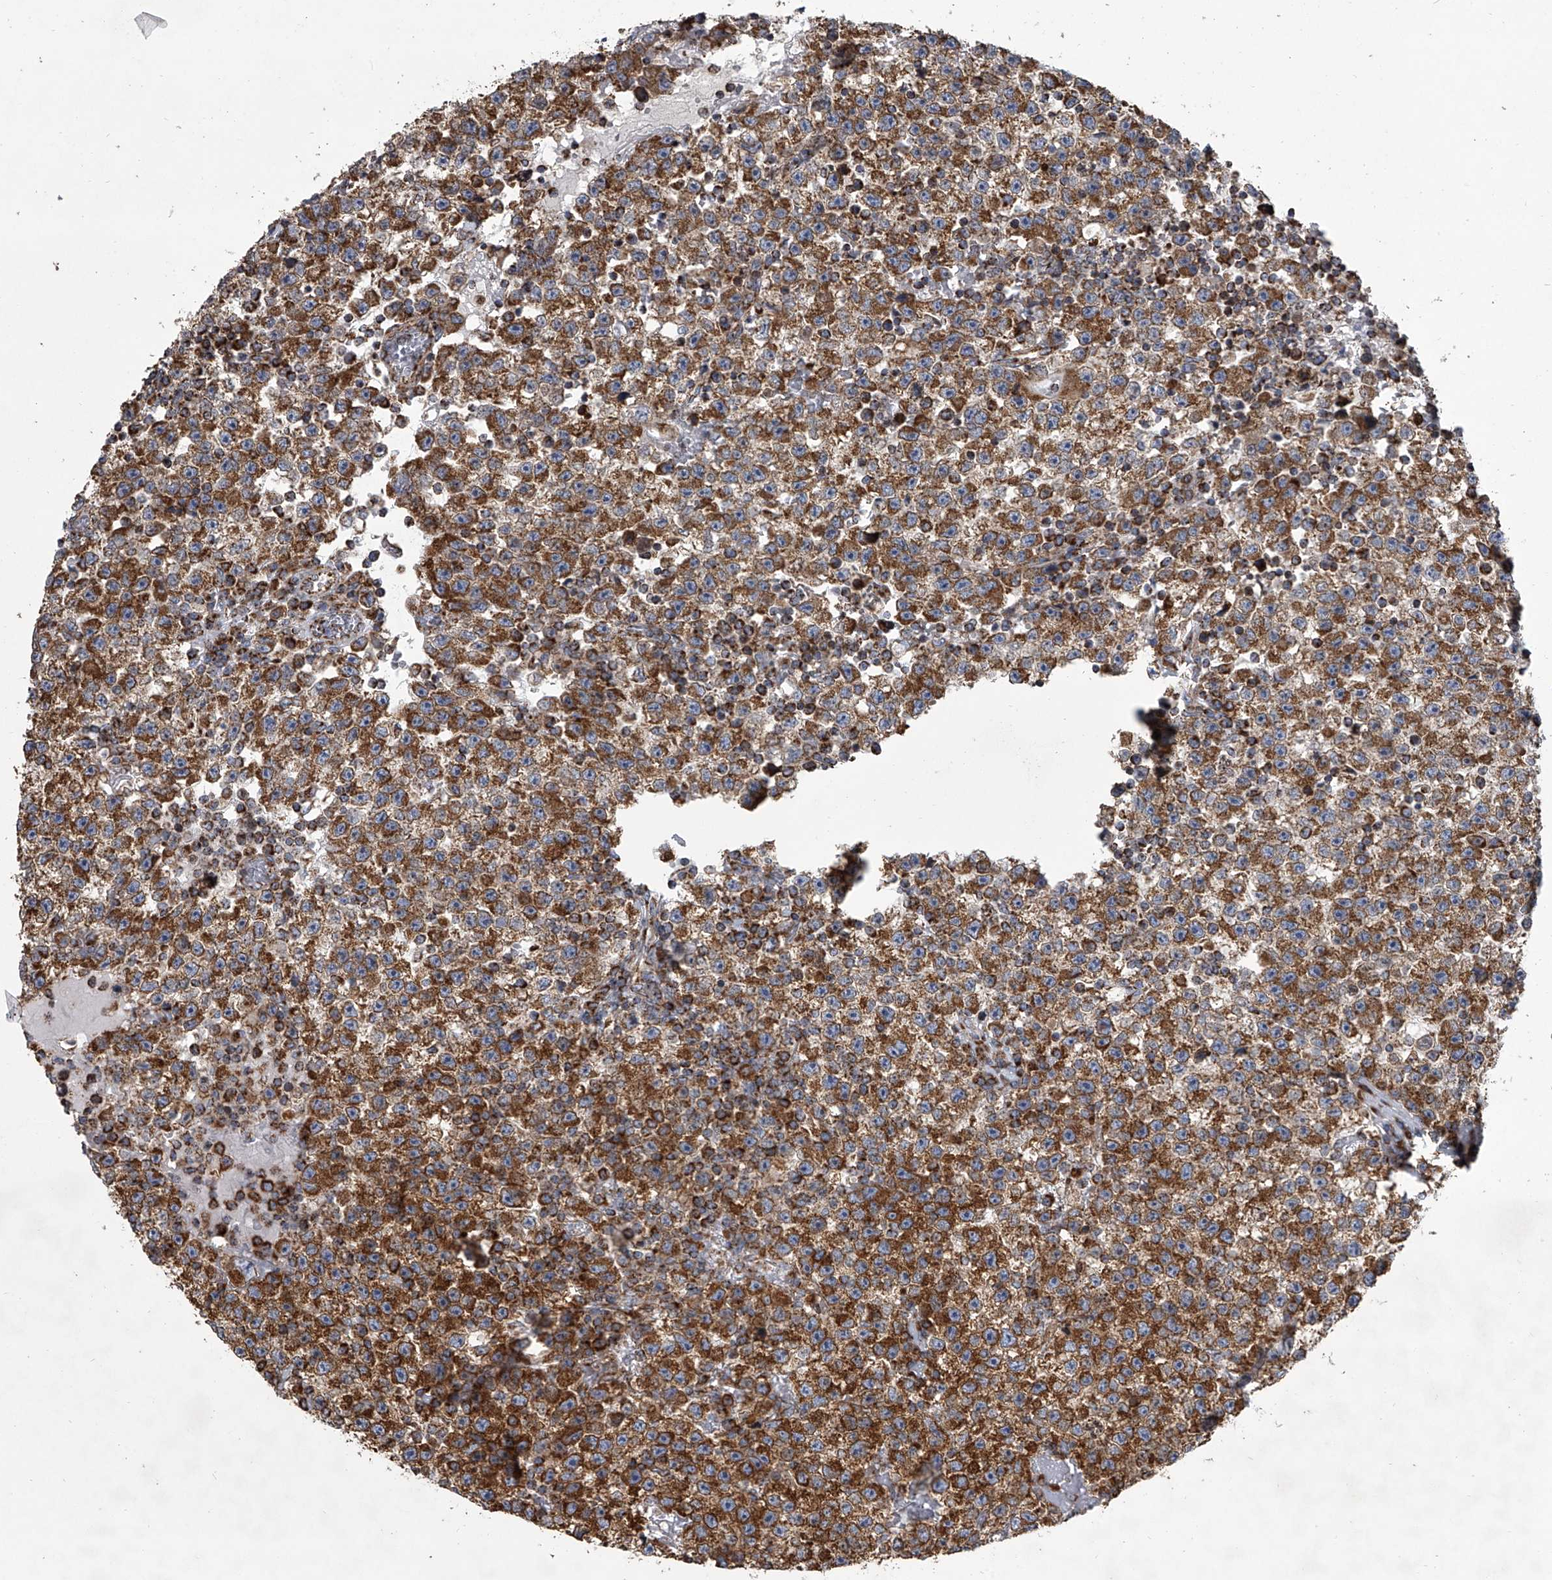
{"staining": {"intensity": "strong", "quantity": ">75%", "location": "cytoplasmic/membranous"}, "tissue": "testis cancer", "cell_type": "Tumor cells", "image_type": "cancer", "snomed": [{"axis": "morphology", "description": "Seminoma, NOS"}, {"axis": "topography", "description": "Testis"}], "caption": "DAB immunohistochemical staining of human testis seminoma reveals strong cytoplasmic/membranous protein expression in about >75% of tumor cells.", "gene": "ZC3H15", "patient": {"sex": "male", "age": 22}}